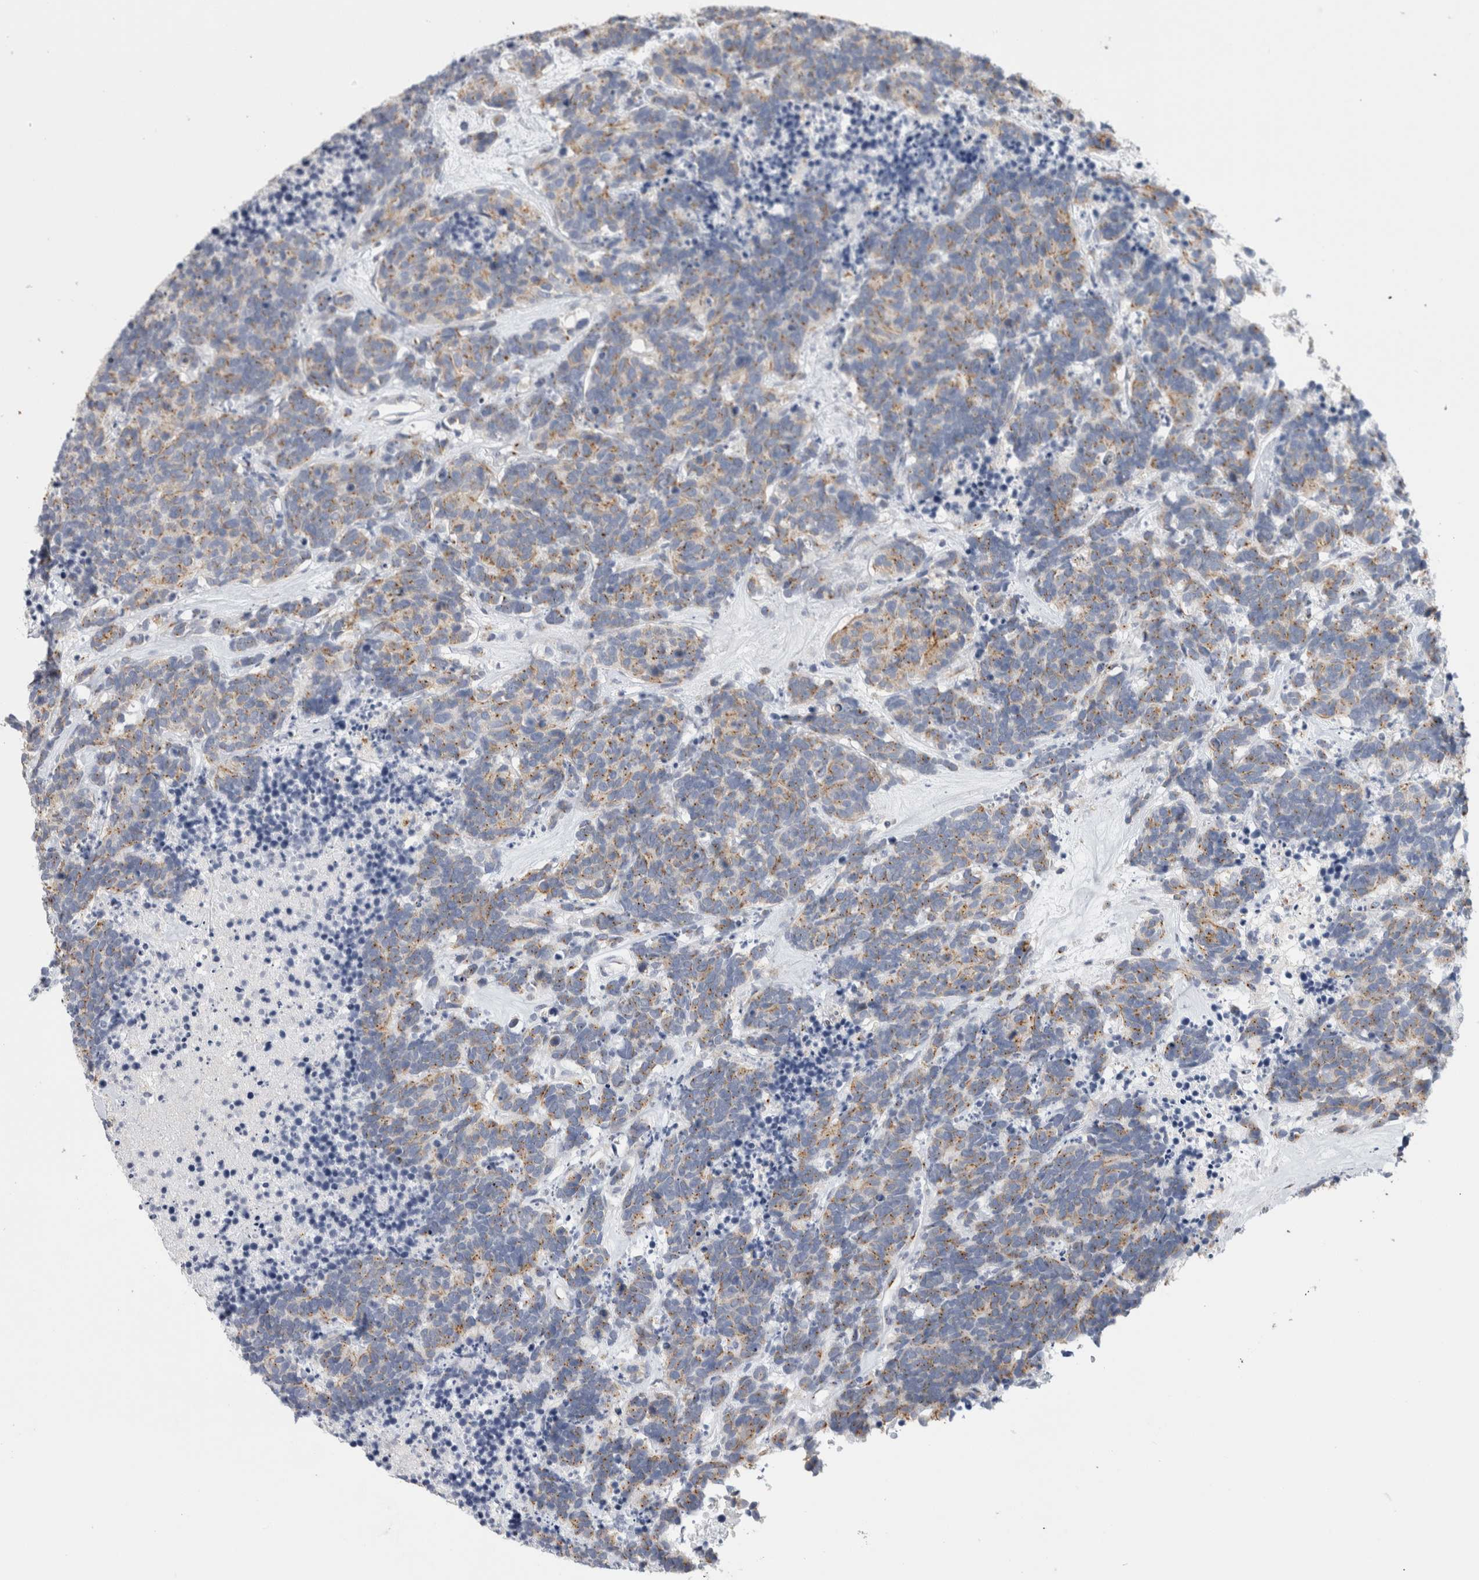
{"staining": {"intensity": "weak", "quantity": ">75%", "location": "cytoplasmic/membranous"}, "tissue": "carcinoid", "cell_type": "Tumor cells", "image_type": "cancer", "snomed": [{"axis": "morphology", "description": "Carcinoma, NOS"}, {"axis": "morphology", "description": "Carcinoid, malignant, NOS"}, {"axis": "topography", "description": "Urinary bladder"}], "caption": "Immunohistochemistry of carcinoid (malignant) displays low levels of weak cytoplasmic/membranous positivity in approximately >75% of tumor cells.", "gene": "AKAP9", "patient": {"sex": "male", "age": 57}}